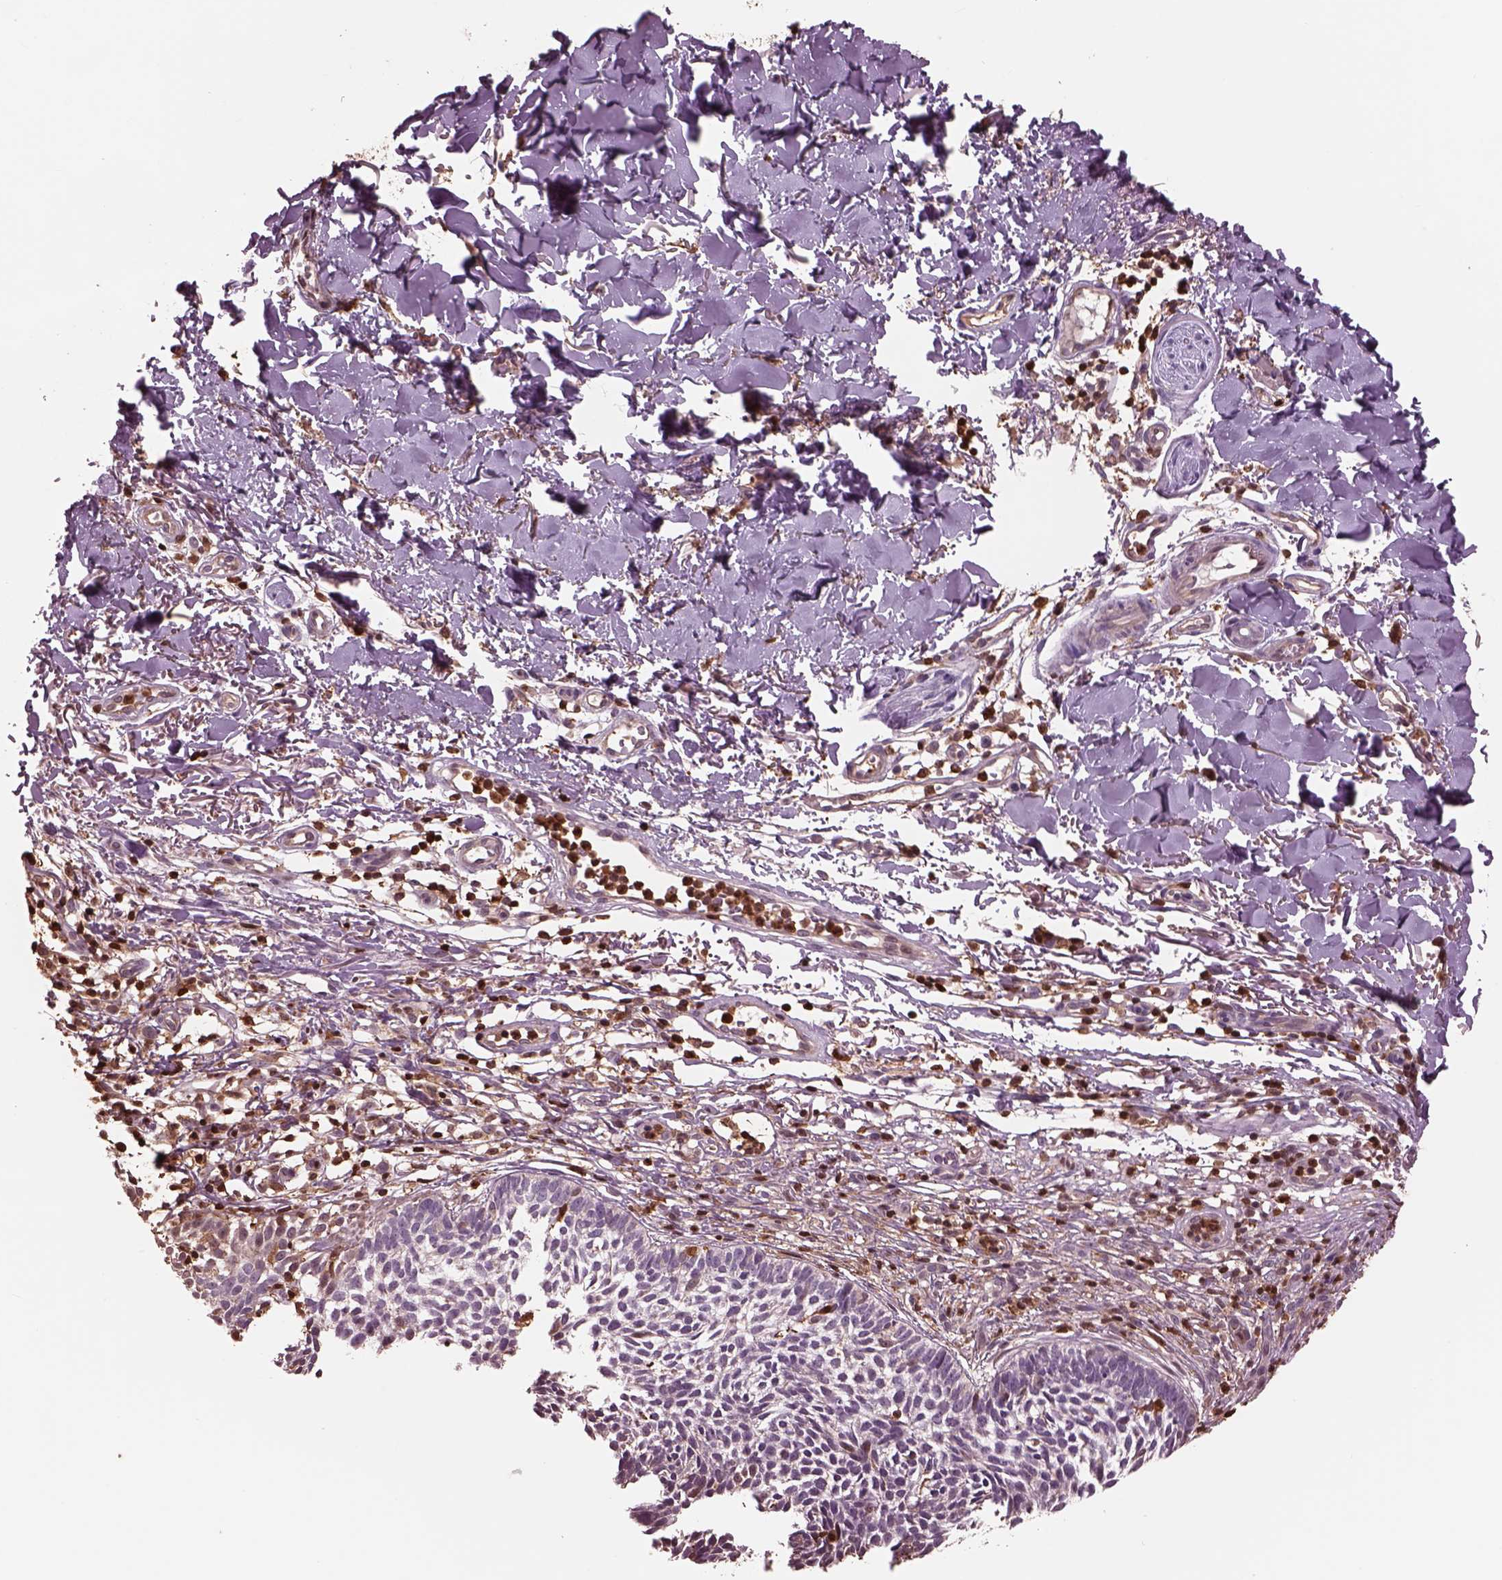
{"staining": {"intensity": "negative", "quantity": "none", "location": "none"}, "tissue": "skin cancer", "cell_type": "Tumor cells", "image_type": "cancer", "snomed": [{"axis": "morphology", "description": "Basal cell carcinoma"}, {"axis": "topography", "description": "Skin"}], "caption": "High magnification brightfield microscopy of skin cancer (basal cell carcinoma) stained with DAB (3,3'-diaminobenzidine) (brown) and counterstained with hematoxylin (blue): tumor cells show no significant staining. Brightfield microscopy of immunohistochemistry stained with DAB (3,3'-diaminobenzidine) (brown) and hematoxylin (blue), captured at high magnification.", "gene": "IL31RA", "patient": {"sex": "male", "age": 78}}